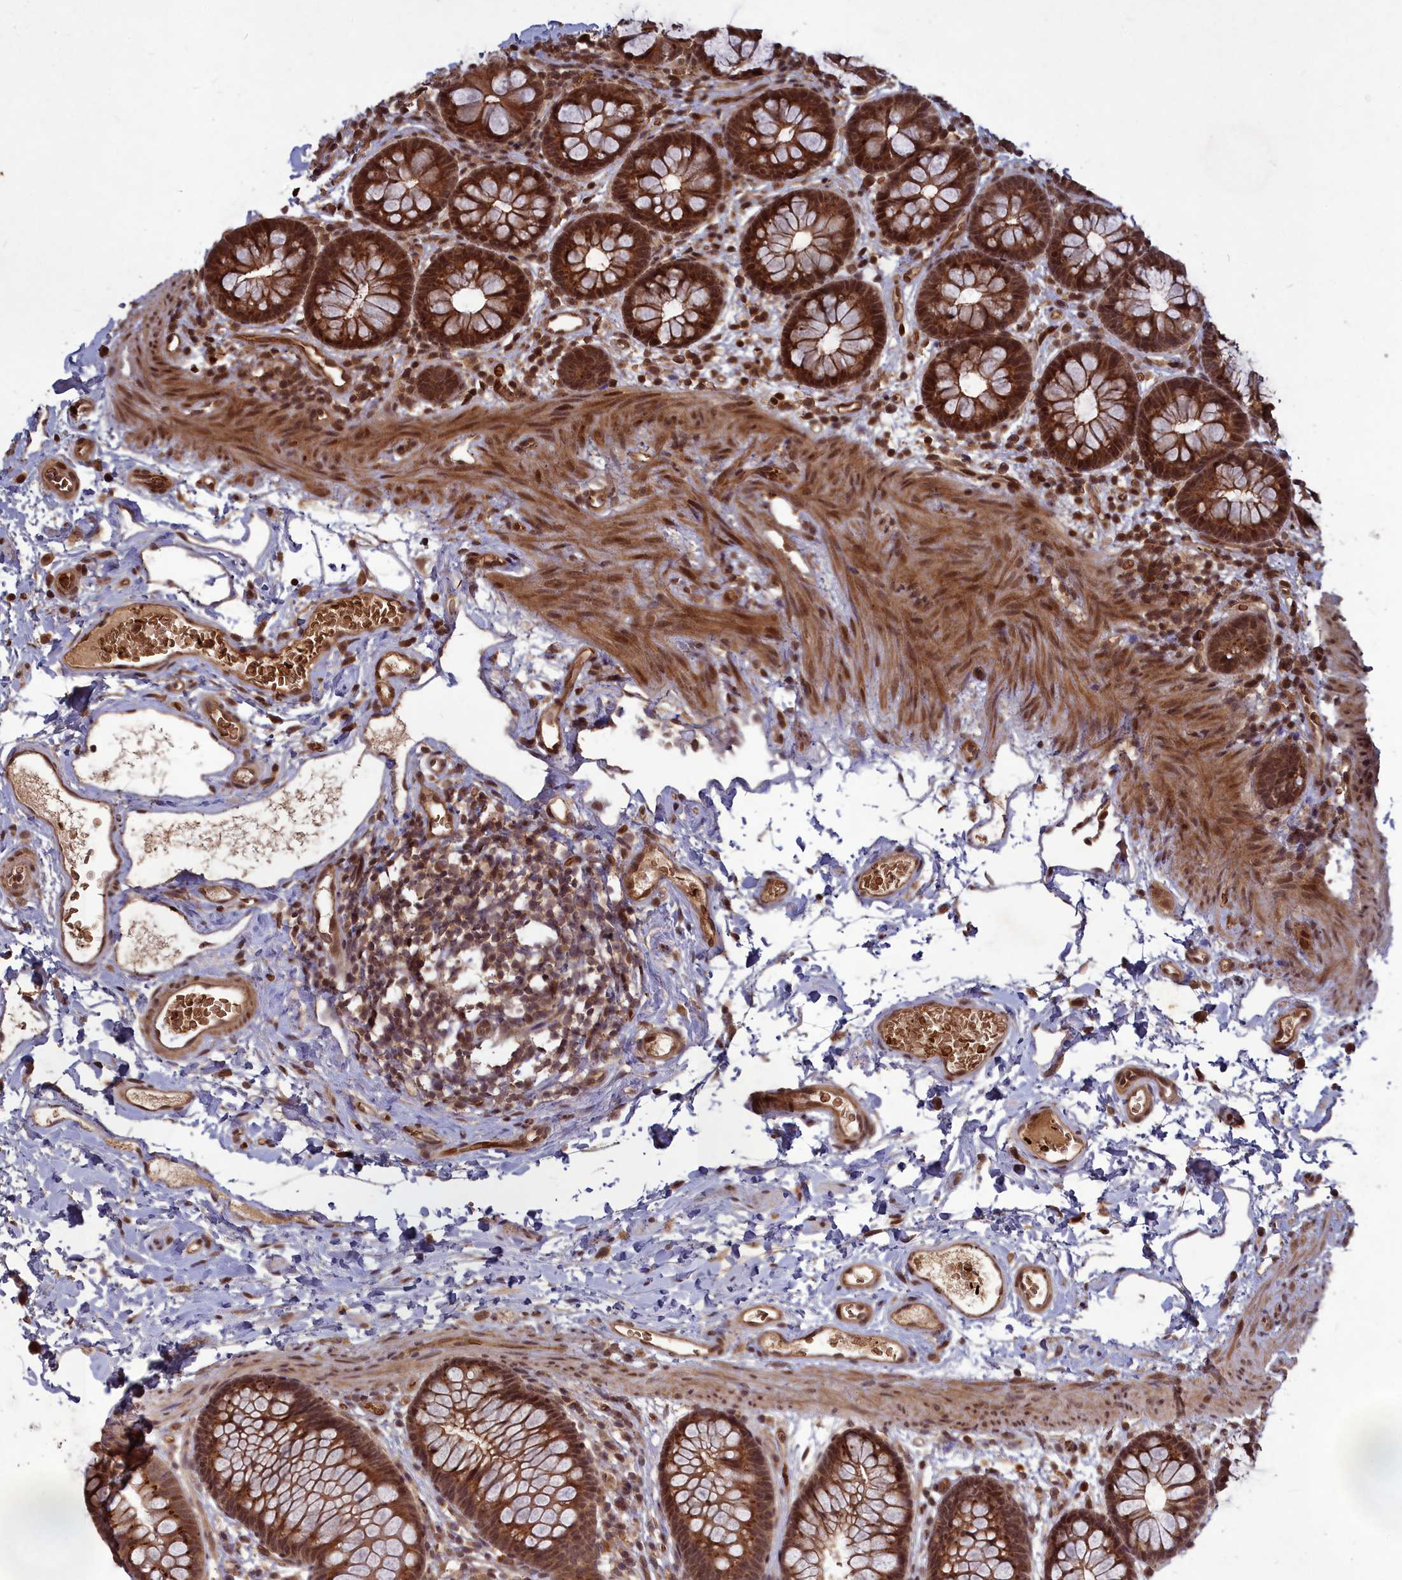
{"staining": {"intensity": "moderate", "quantity": ">75%", "location": "cytoplasmic/membranous,nuclear"}, "tissue": "colon", "cell_type": "Endothelial cells", "image_type": "normal", "snomed": [{"axis": "morphology", "description": "Normal tissue, NOS"}, {"axis": "topography", "description": "Colon"}], "caption": "Immunohistochemistry histopathology image of unremarkable human colon stained for a protein (brown), which demonstrates medium levels of moderate cytoplasmic/membranous,nuclear expression in approximately >75% of endothelial cells.", "gene": "SRMS", "patient": {"sex": "female", "age": 62}}